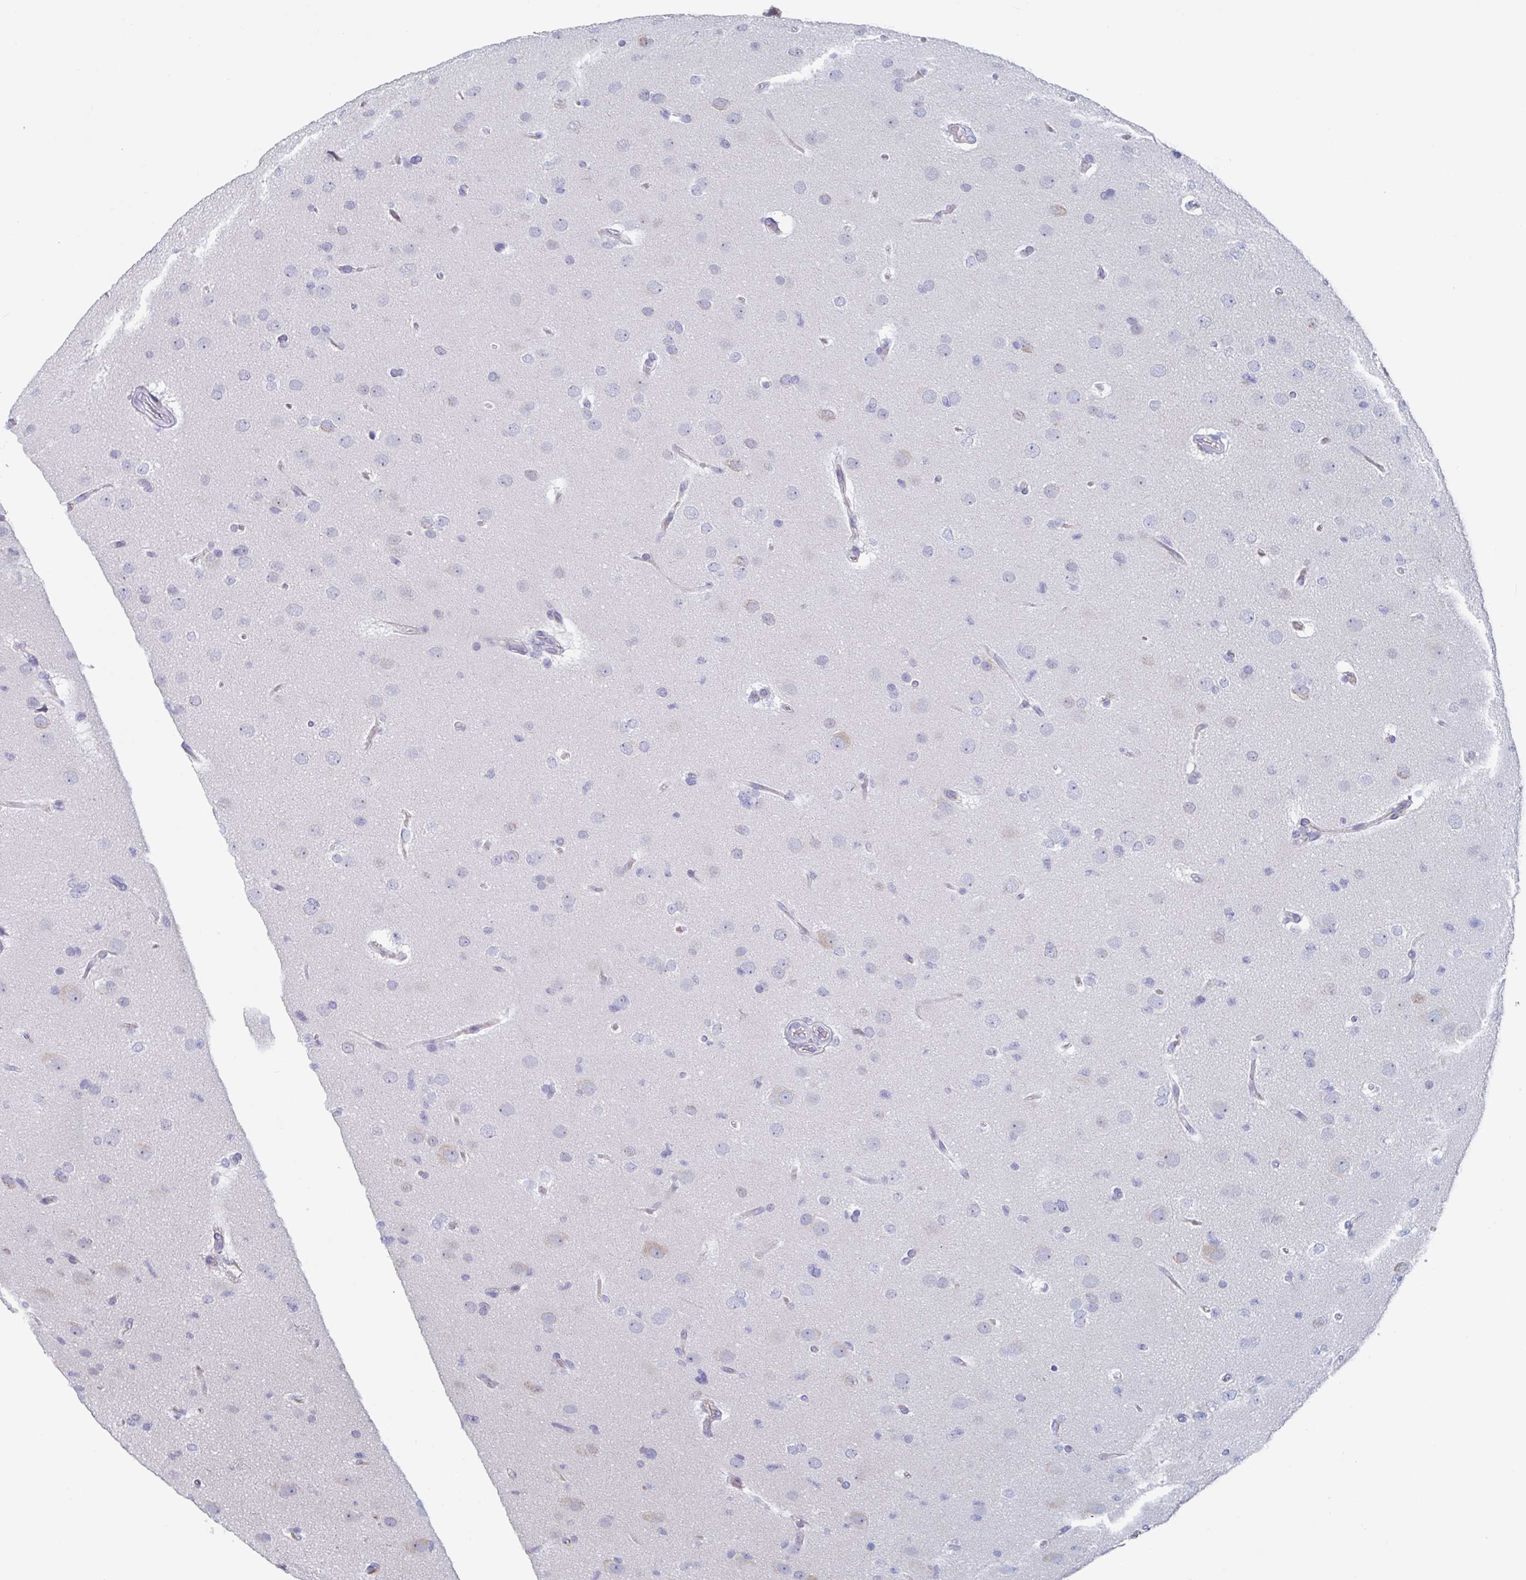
{"staining": {"intensity": "negative", "quantity": "none", "location": "none"}, "tissue": "glioma", "cell_type": "Tumor cells", "image_type": "cancer", "snomed": [{"axis": "morphology", "description": "Glioma, malignant, Low grade"}, {"axis": "topography", "description": "Brain"}], "caption": "The immunohistochemistry (IHC) micrograph has no significant staining in tumor cells of malignant glioma (low-grade) tissue. (Immunohistochemistry, brightfield microscopy, high magnification).", "gene": "NT5C3B", "patient": {"sex": "female", "age": 32}}